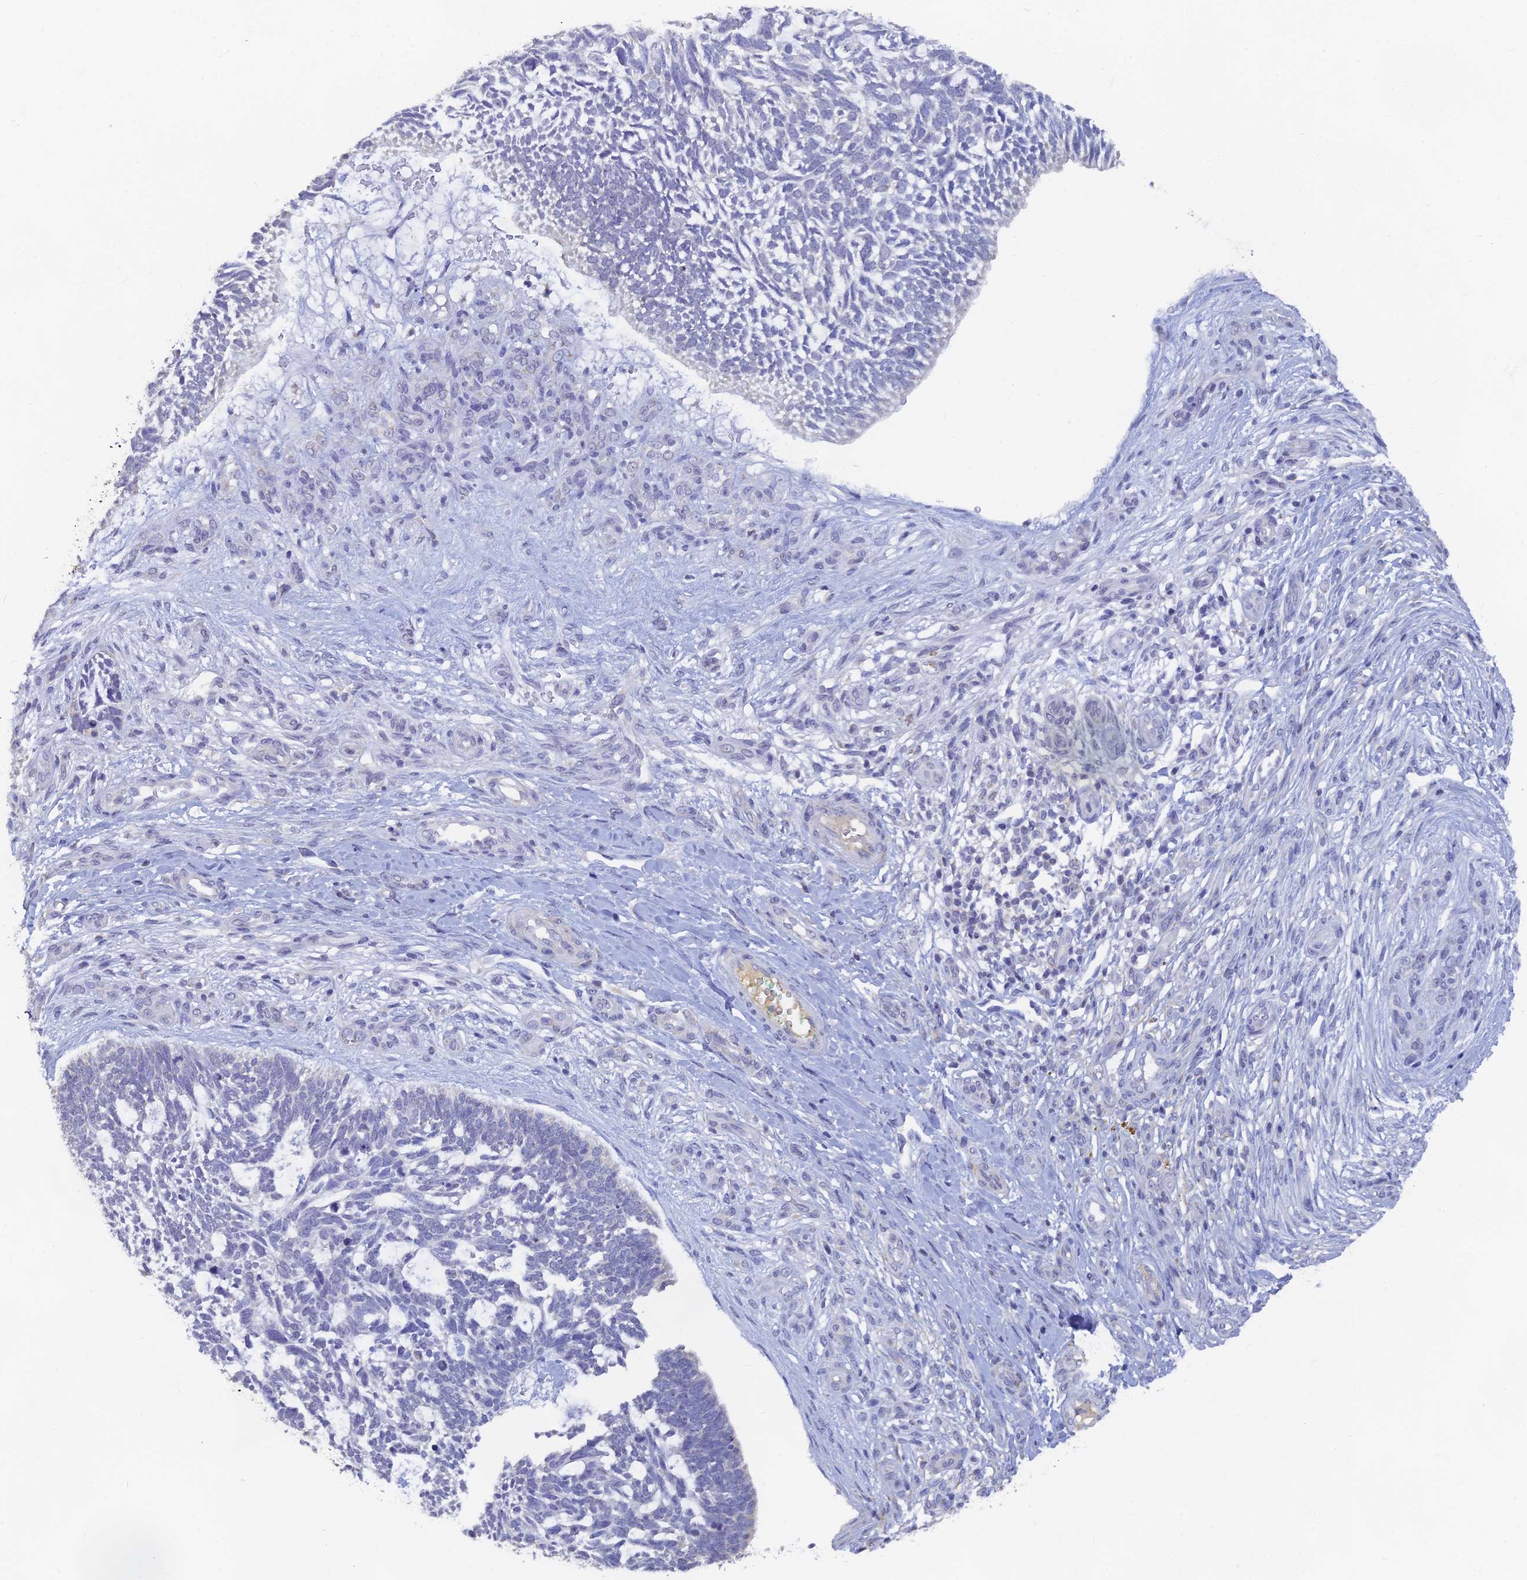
{"staining": {"intensity": "negative", "quantity": "none", "location": "none"}, "tissue": "skin cancer", "cell_type": "Tumor cells", "image_type": "cancer", "snomed": [{"axis": "morphology", "description": "Basal cell carcinoma"}, {"axis": "topography", "description": "Skin"}], "caption": "DAB (3,3'-diaminobenzidine) immunohistochemical staining of skin cancer exhibits no significant positivity in tumor cells.", "gene": "LRIF1", "patient": {"sex": "male", "age": 88}}